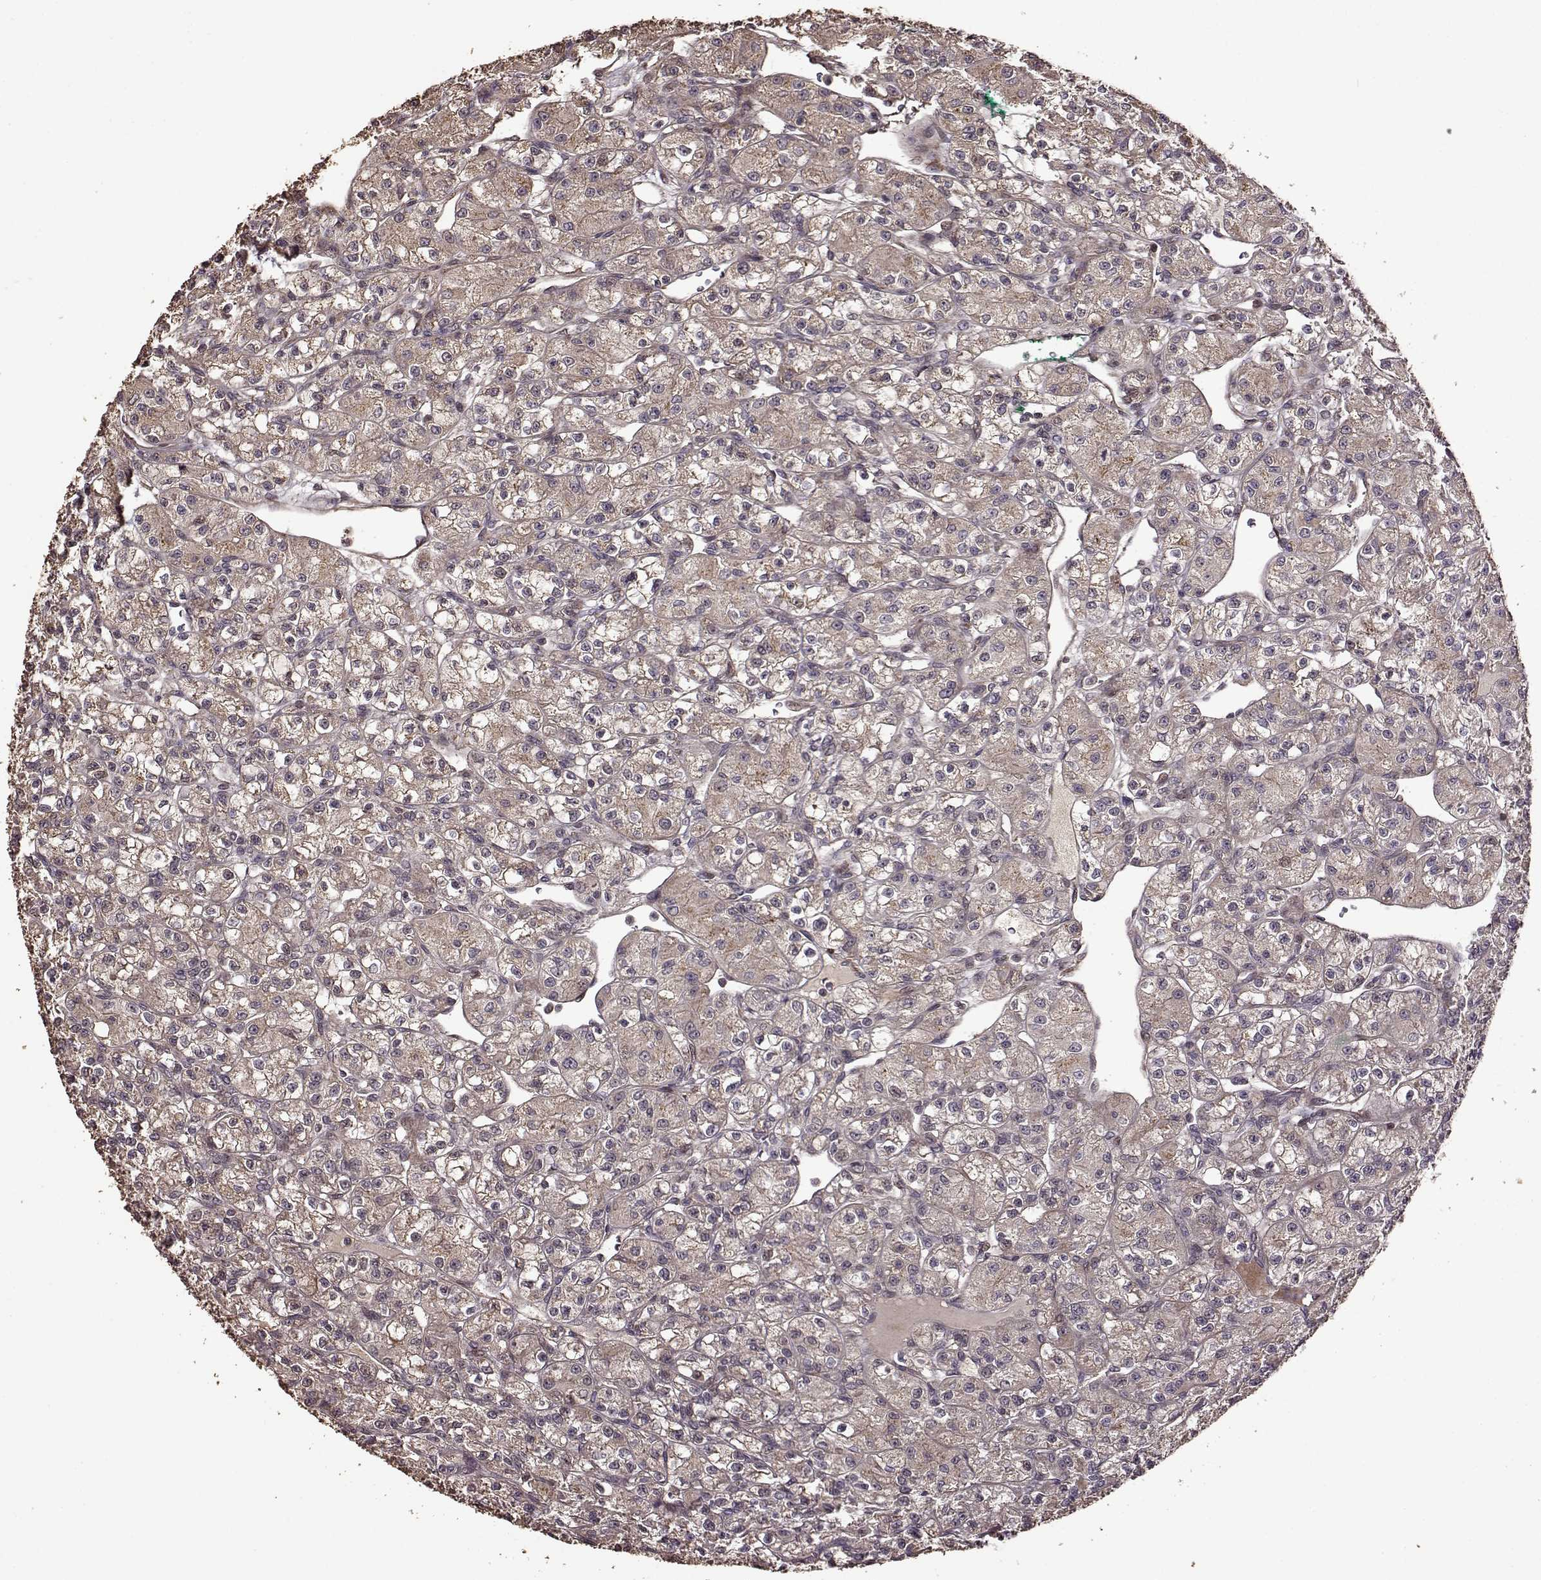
{"staining": {"intensity": "weak", "quantity": "<25%", "location": "cytoplasmic/membranous"}, "tissue": "renal cancer", "cell_type": "Tumor cells", "image_type": "cancer", "snomed": [{"axis": "morphology", "description": "Adenocarcinoma, NOS"}, {"axis": "topography", "description": "Kidney"}], "caption": "This is an immunohistochemistry photomicrograph of human renal cancer (adenocarcinoma). There is no expression in tumor cells.", "gene": "FBXW11", "patient": {"sex": "female", "age": 70}}